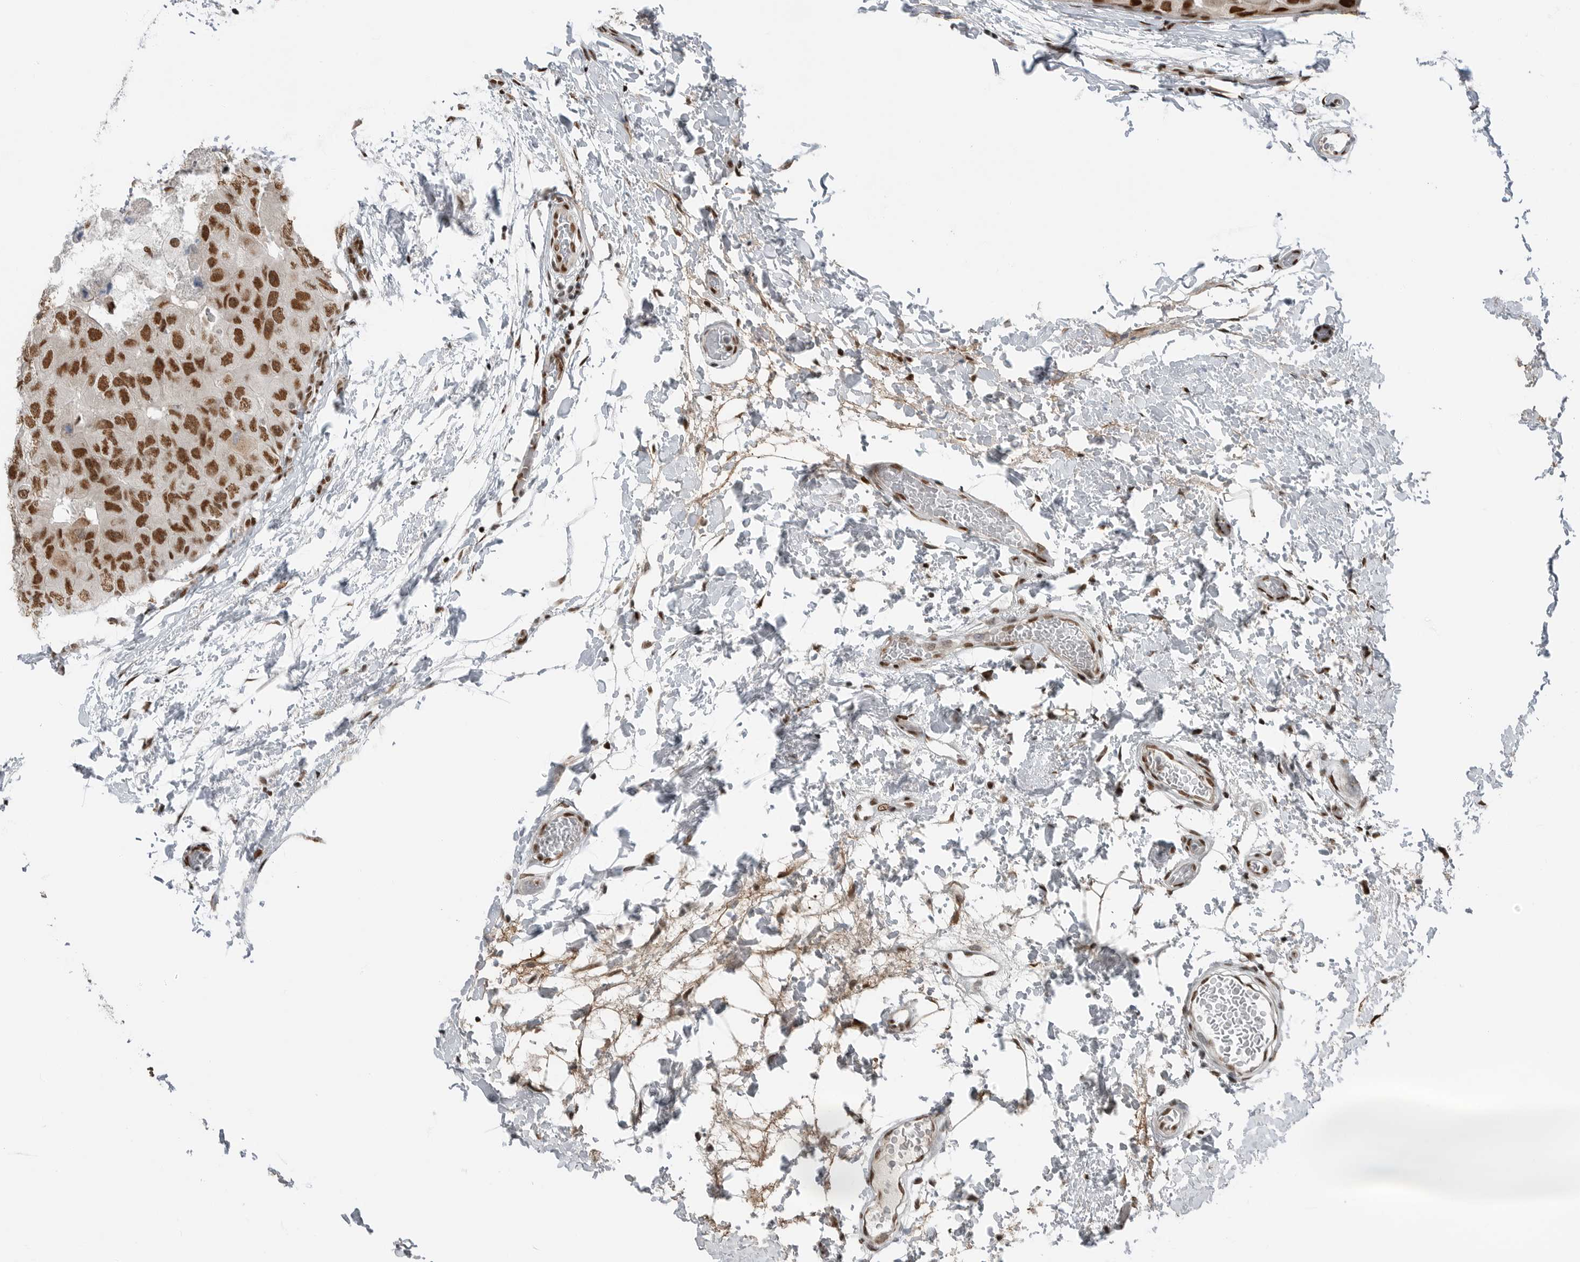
{"staining": {"intensity": "strong", "quantity": ">75%", "location": "nuclear"}, "tissue": "breast cancer", "cell_type": "Tumor cells", "image_type": "cancer", "snomed": [{"axis": "morphology", "description": "Duct carcinoma"}, {"axis": "topography", "description": "Breast"}], "caption": "The image exhibits a brown stain indicating the presence of a protein in the nuclear of tumor cells in infiltrating ductal carcinoma (breast). (Brightfield microscopy of DAB IHC at high magnification).", "gene": "BLZF1", "patient": {"sex": "female", "age": 62}}